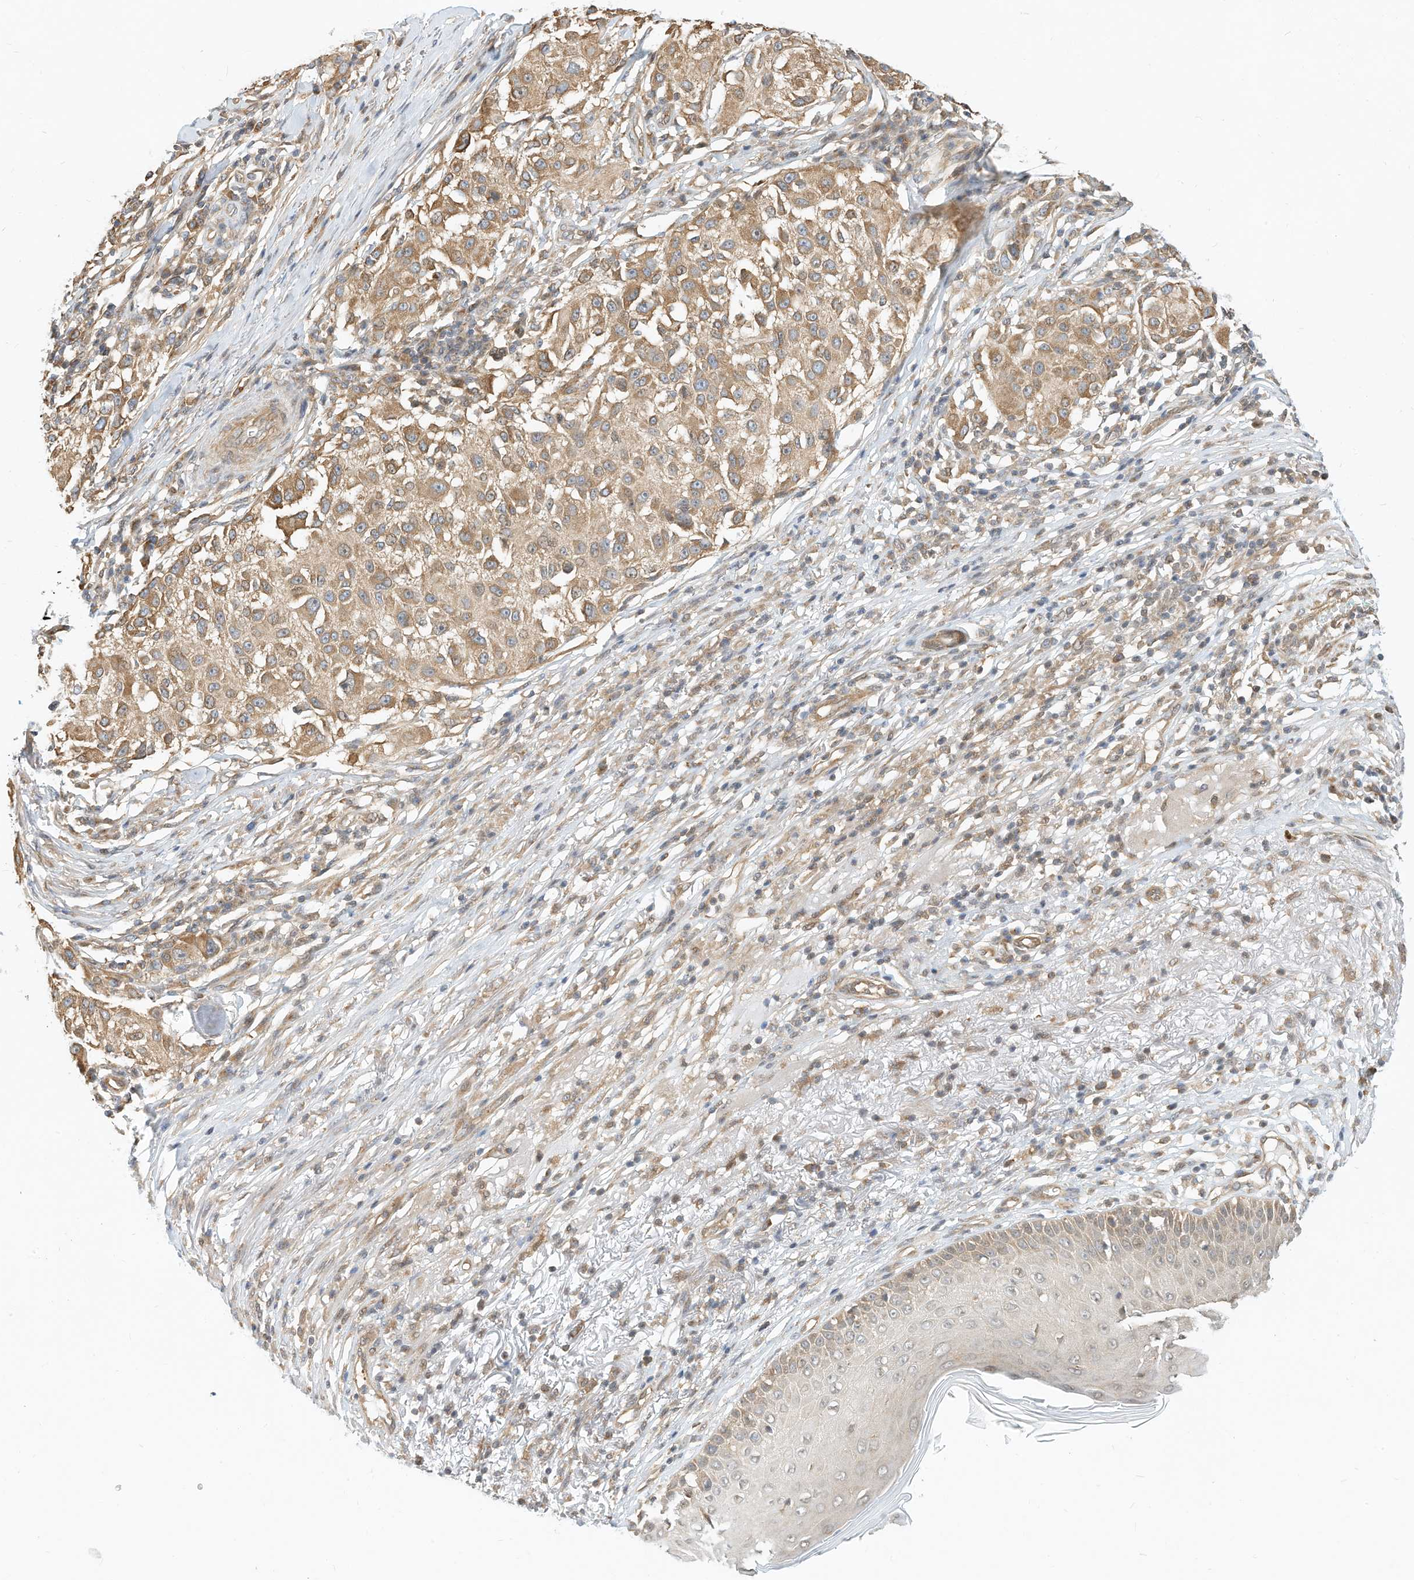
{"staining": {"intensity": "moderate", "quantity": ">75%", "location": "cytoplasmic/membranous"}, "tissue": "melanoma", "cell_type": "Tumor cells", "image_type": "cancer", "snomed": [{"axis": "morphology", "description": "Necrosis, NOS"}, {"axis": "morphology", "description": "Malignant melanoma, NOS"}, {"axis": "topography", "description": "Skin"}], "caption": "Immunohistochemical staining of human melanoma demonstrates medium levels of moderate cytoplasmic/membranous protein positivity in about >75% of tumor cells. The staining was performed using DAB (3,3'-diaminobenzidine), with brown indicating positive protein expression. Nuclei are stained blue with hematoxylin.", "gene": "OFD1", "patient": {"sex": "female", "age": 87}}